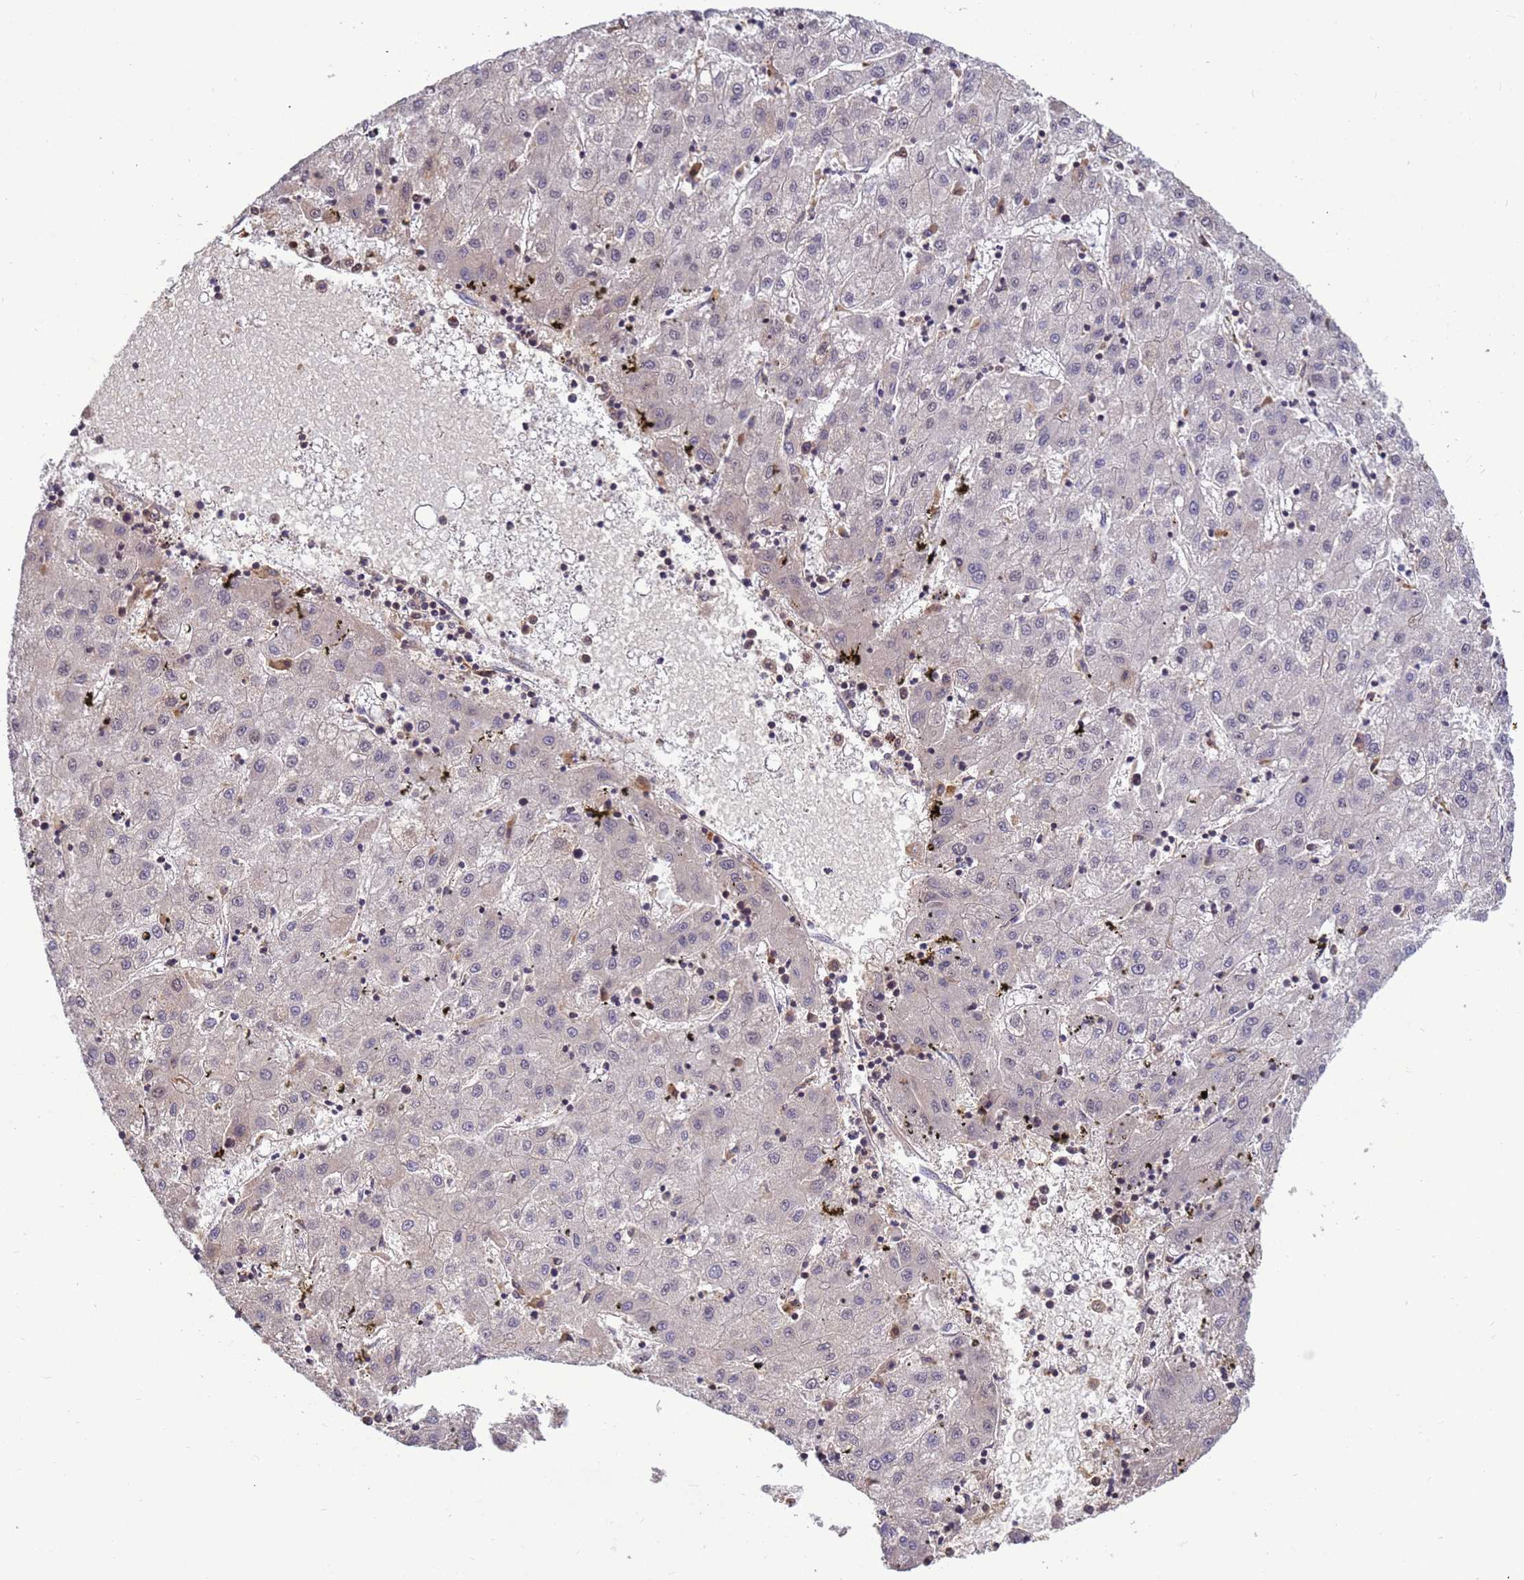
{"staining": {"intensity": "negative", "quantity": "none", "location": "none"}, "tissue": "liver cancer", "cell_type": "Tumor cells", "image_type": "cancer", "snomed": [{"axis": "morphology", "description": "Carcinoma, Hepatocellular, NOS"}, {"axis": "topography", "description": "Liver"}], "caption": "DAB immunohistochemical staining of human liver cancer (hepatocellular carcinoma) reveals no significant expression in tumor cells.", "gene": "TMEM74B", "patient": {"sex": "male", "age": 72}}